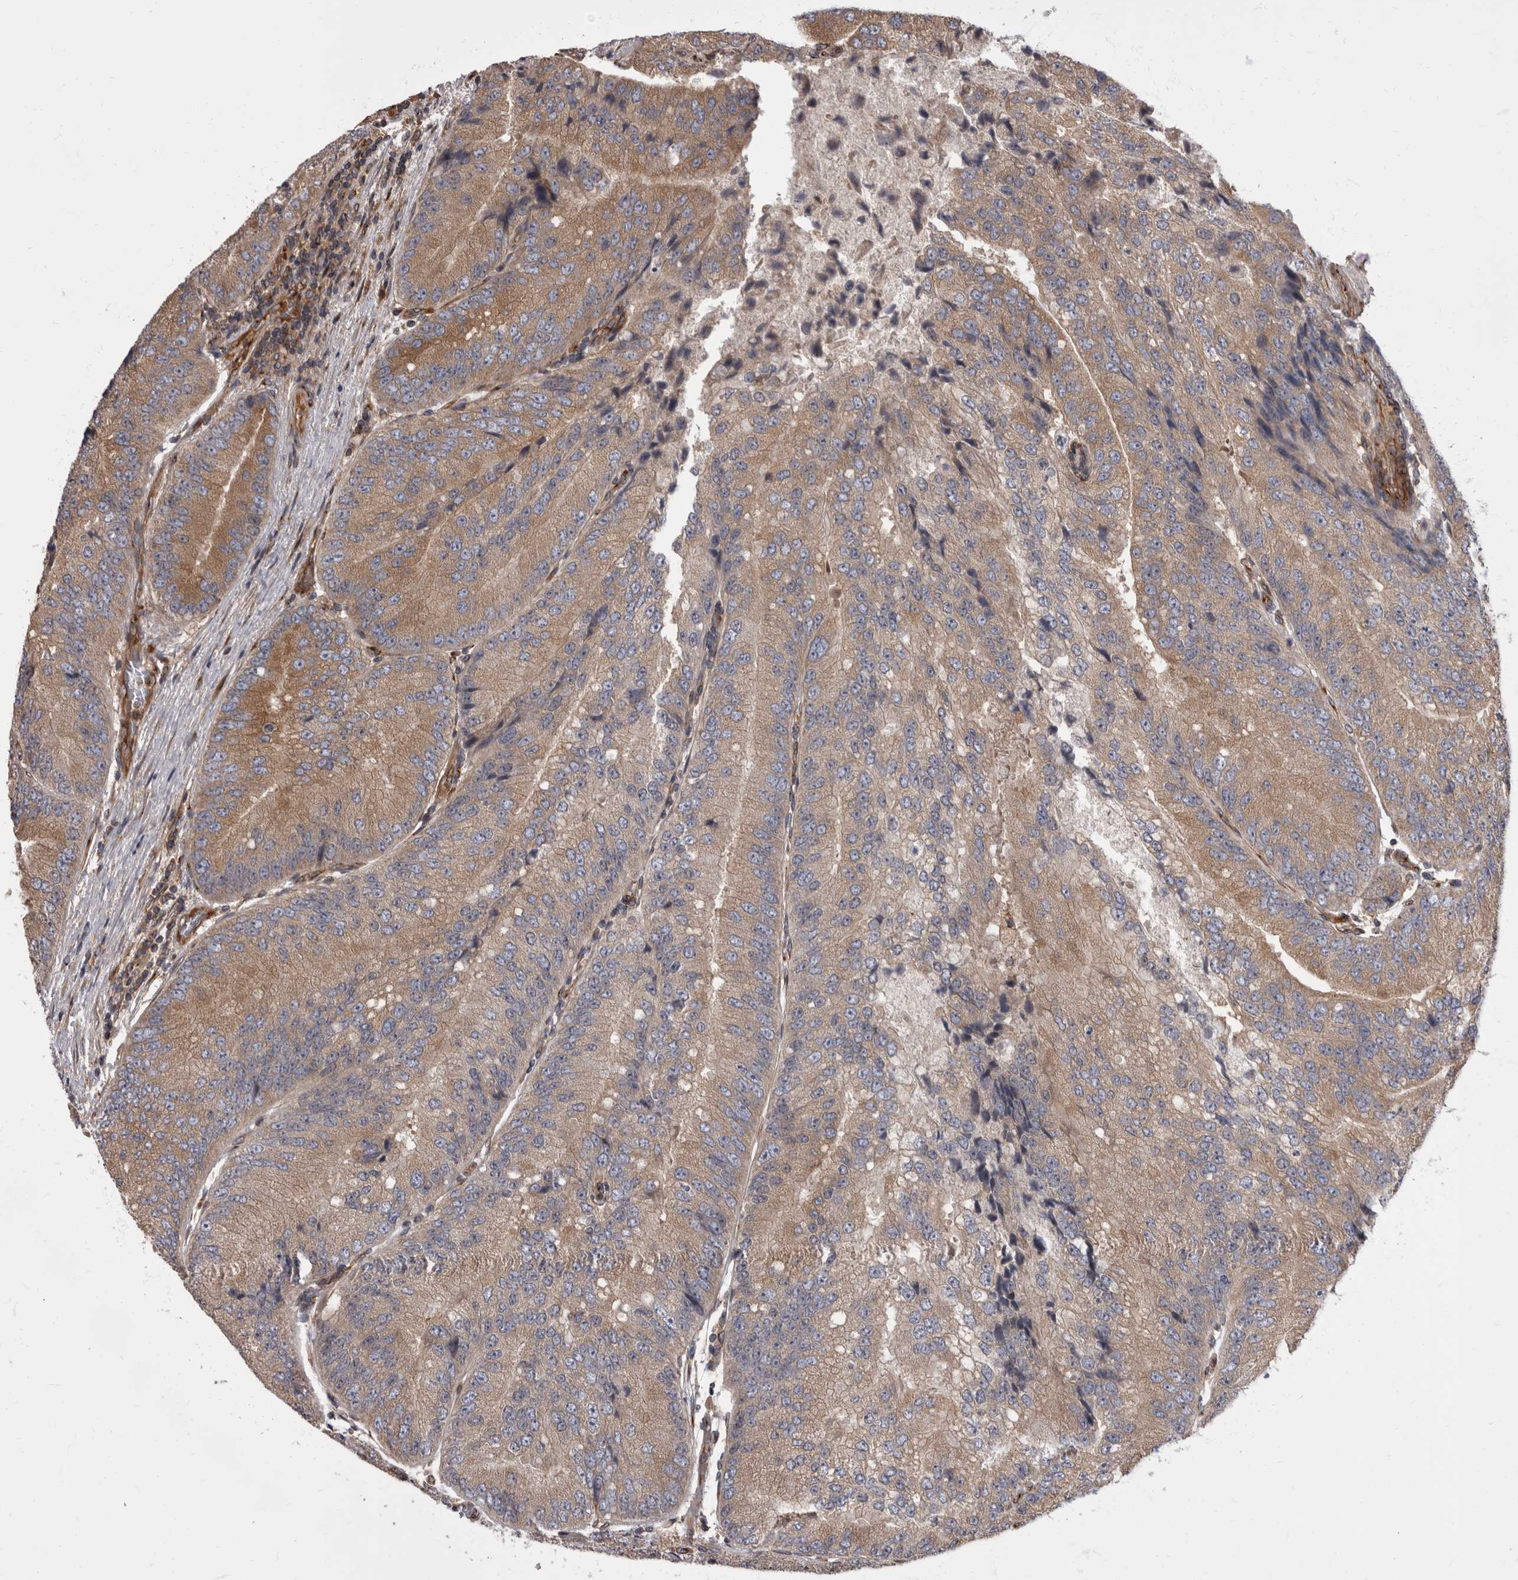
{"staining": {"intensity": "moderate", "quantity": ">75%", "location": "cytoplasmic/membranous"}, "tissue": "prostate cancer", "cell_type": "Tumor cells", "image_type": "cancer", "snomed": [{"axis": "morphology", "description": "Adenocarcinoma, High grade"}, {"axis": "topography", "description": "Prostate"}], "caption": "Protein staining of prostate adenocarcinoma (high-grade) tissue exhibits moderate cytoplasmic/membranous staining in about >75% of tumor cells.", "gene": "HOOK3", "patient": {"sex": "male", "age": 70}}